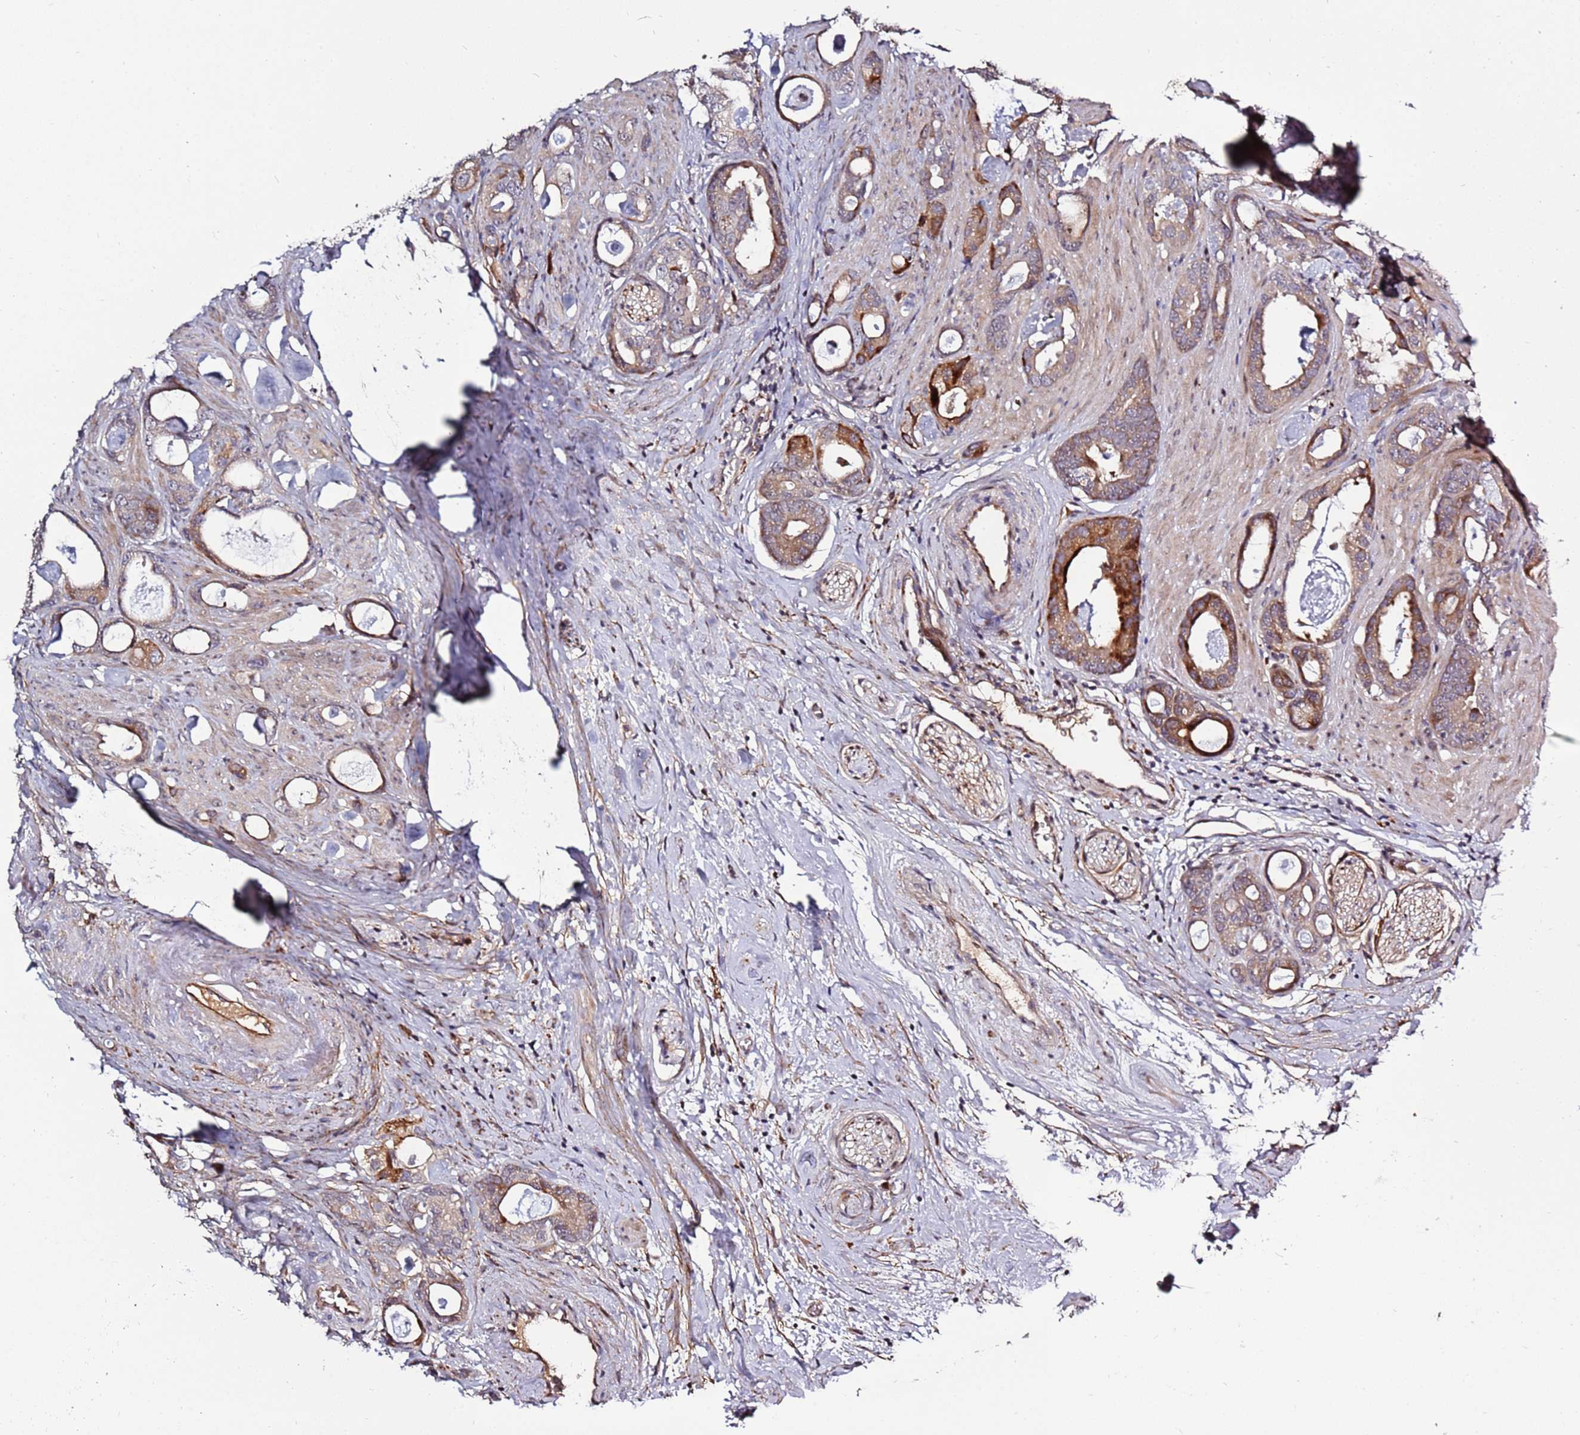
{"staining": {"intensity": "strong", "quantity": "25%-75%", "location": "cytoplasmic/membranous"}, "tissue": "prostate cancer", "cell_type": "Tumor cells", "image_type": "cancer", "snomed": [{"axis": "morphology", "description": "Adenocarcinoma, Low grade"}, {"axis": "topography", "description": "Prostate"}], "caption": "Prostate adenocarcinoma (low-grade) tissue shows strong cytoplasmic/membranous positivity in approximately 25%-75% of tumor cells (Stains: DAB in brown, nuclei in blue, Microscopy: brightfield microscopy at high magnification).", "gene": "RHBDL1", "patient": {"sex": "male", "age": 63}}